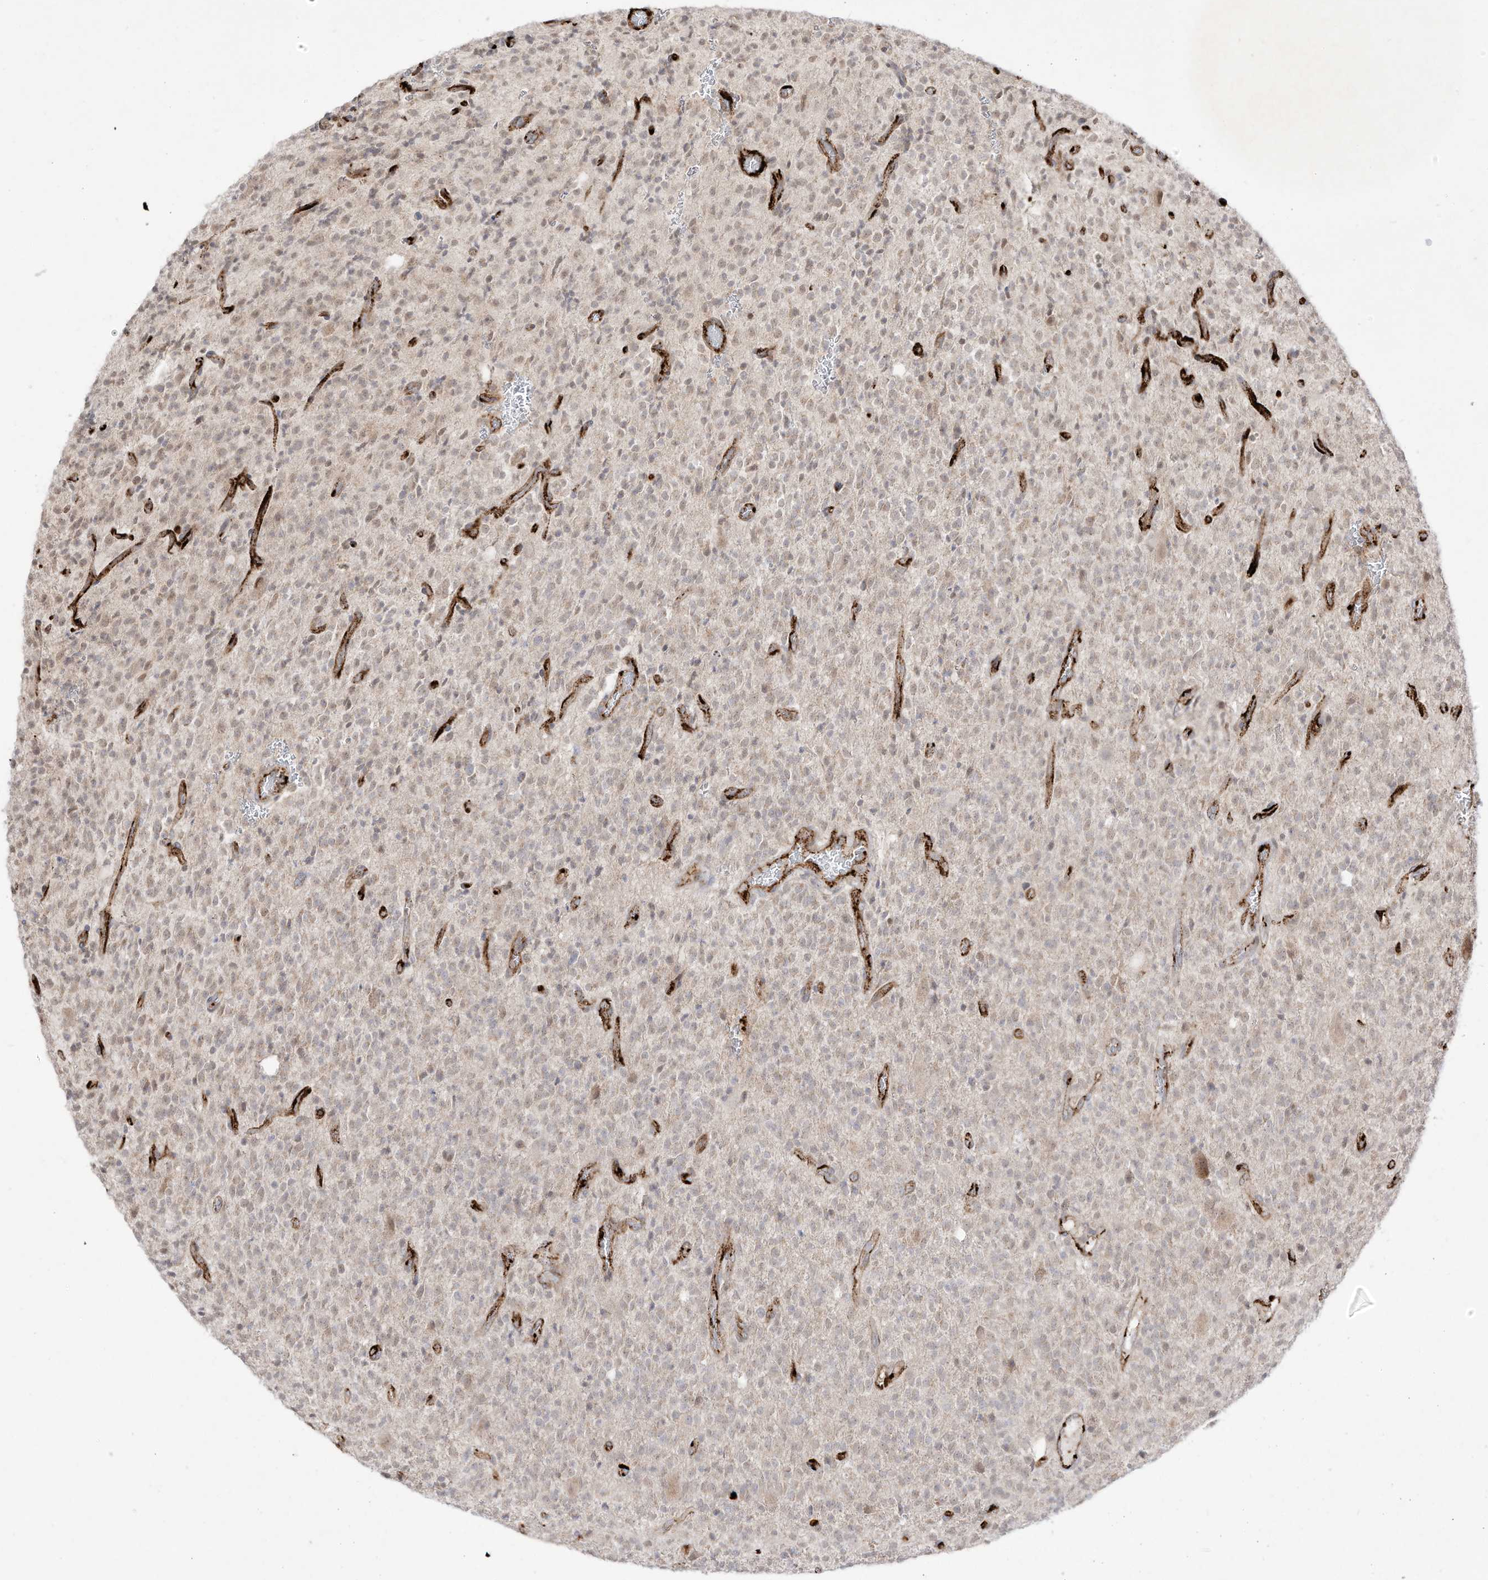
{"staining": {"intensity": "weak", "quantity": "<25%", "location": "cytoplasmic/membranous"}, "tissue": "glioma", "cell_type": "Tumor cells", "image_type": "cancer", "snomed": [{"axis": "morphology", "description": "Glioma, malignant, High grade"}, {"axis": "topography", "description": "Brain"}], "caption": "The immunohistochemistry photomicrograph has no significant staining in tumor cells of high-grade glioma (malignant) tissue.", "gene": "ZGRF1", "patient": {"sex": "male", "age": 34}}